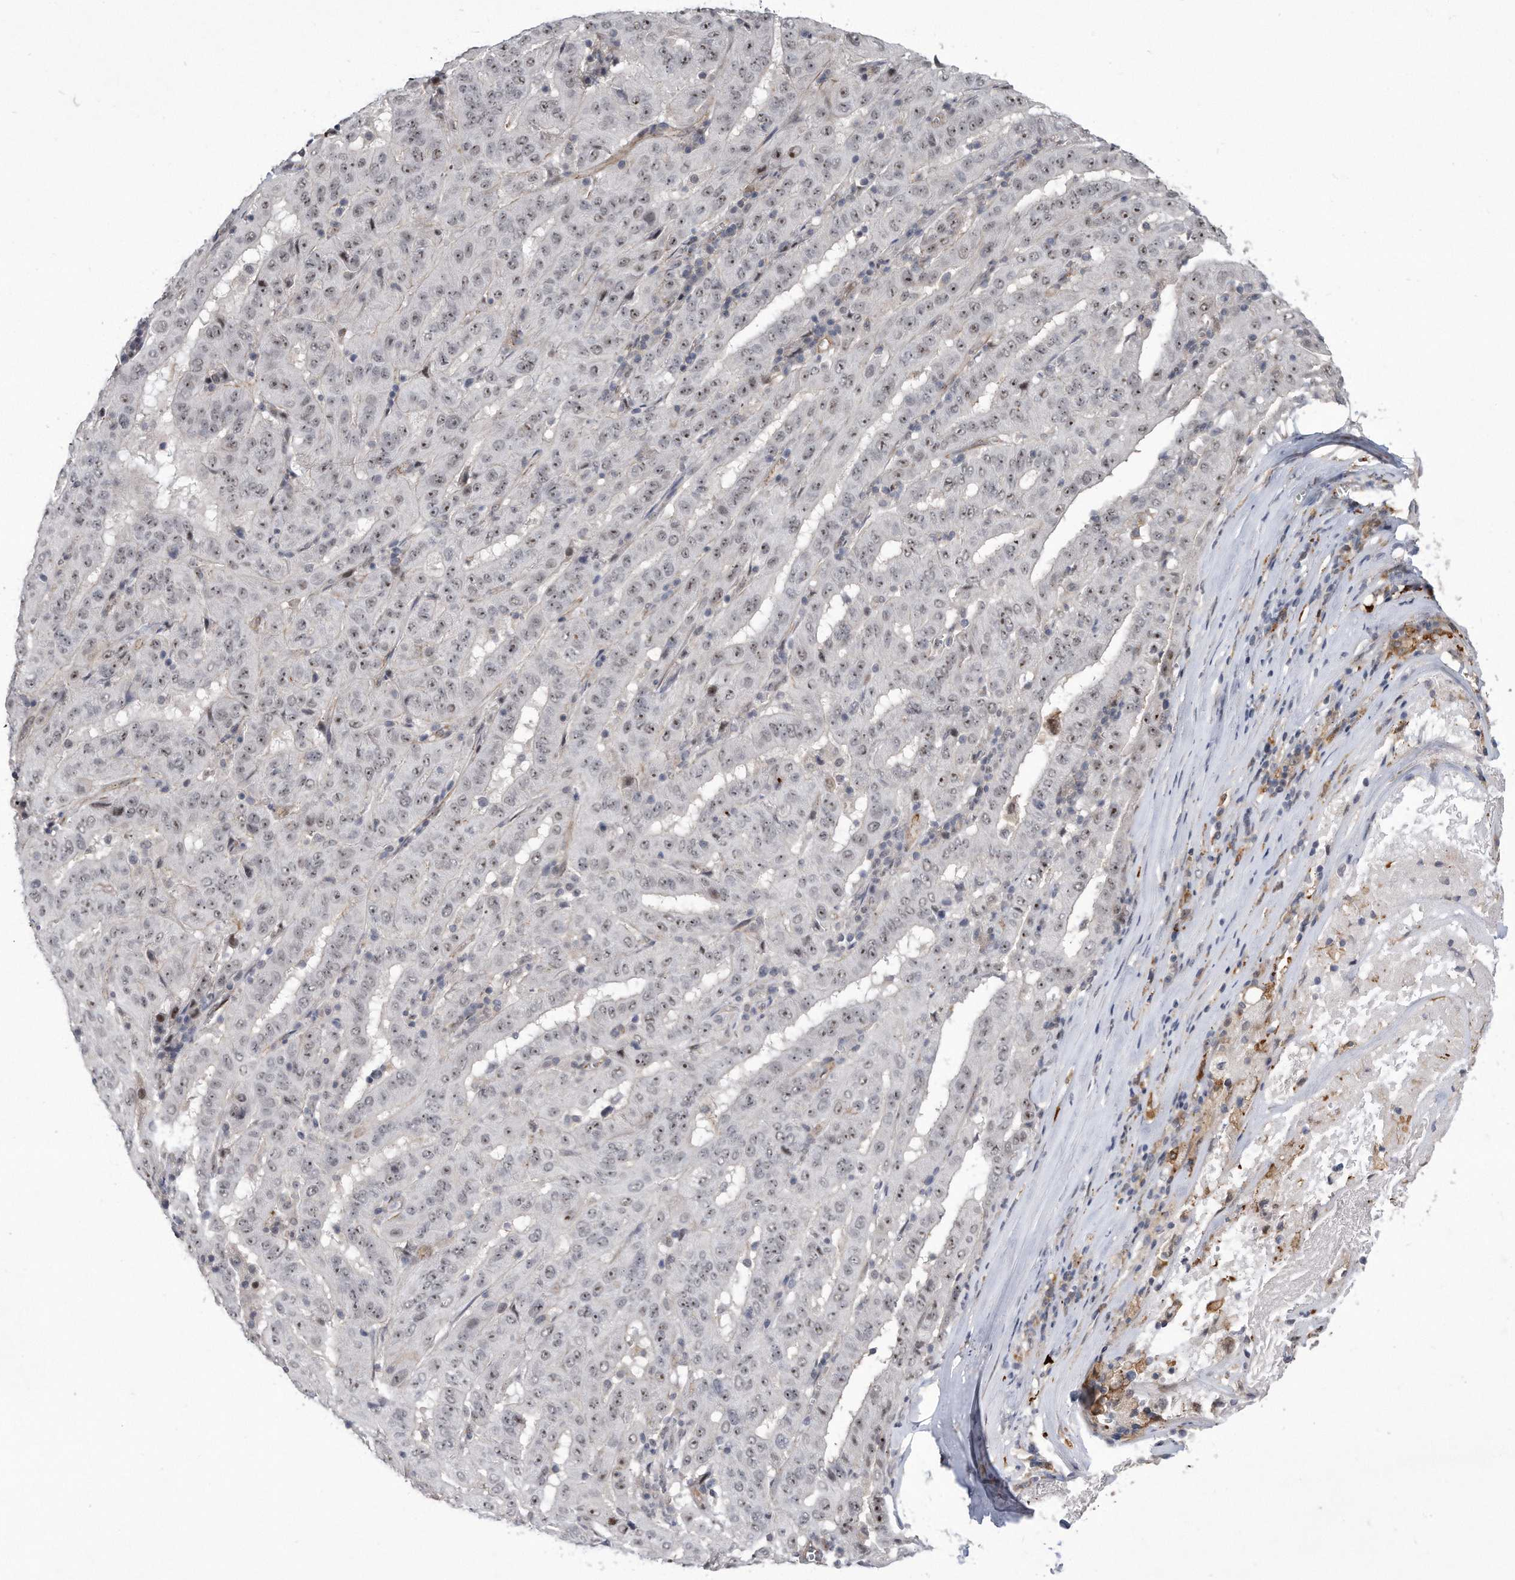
{"staining": {"intensity": "weak", "quantity": "25%-75%", "location": "nuclear"}, "tissue": "pancreatic cancer", "cell_type": "Tumor cells", "image_type": "cancer", "snomed": [{"axis": "morphology", "description": "Adenocarcinoma, NOS"}, {"axis": "topography", "description": "Pancreas"}], "caption": "A low amount of weak nuclear positivity is appreciated in about 25%-75% of tumor cells in pancreatic cancer tissue.", "gene": "PGBD2", "patient": {"sex": "male", "age": 63}}